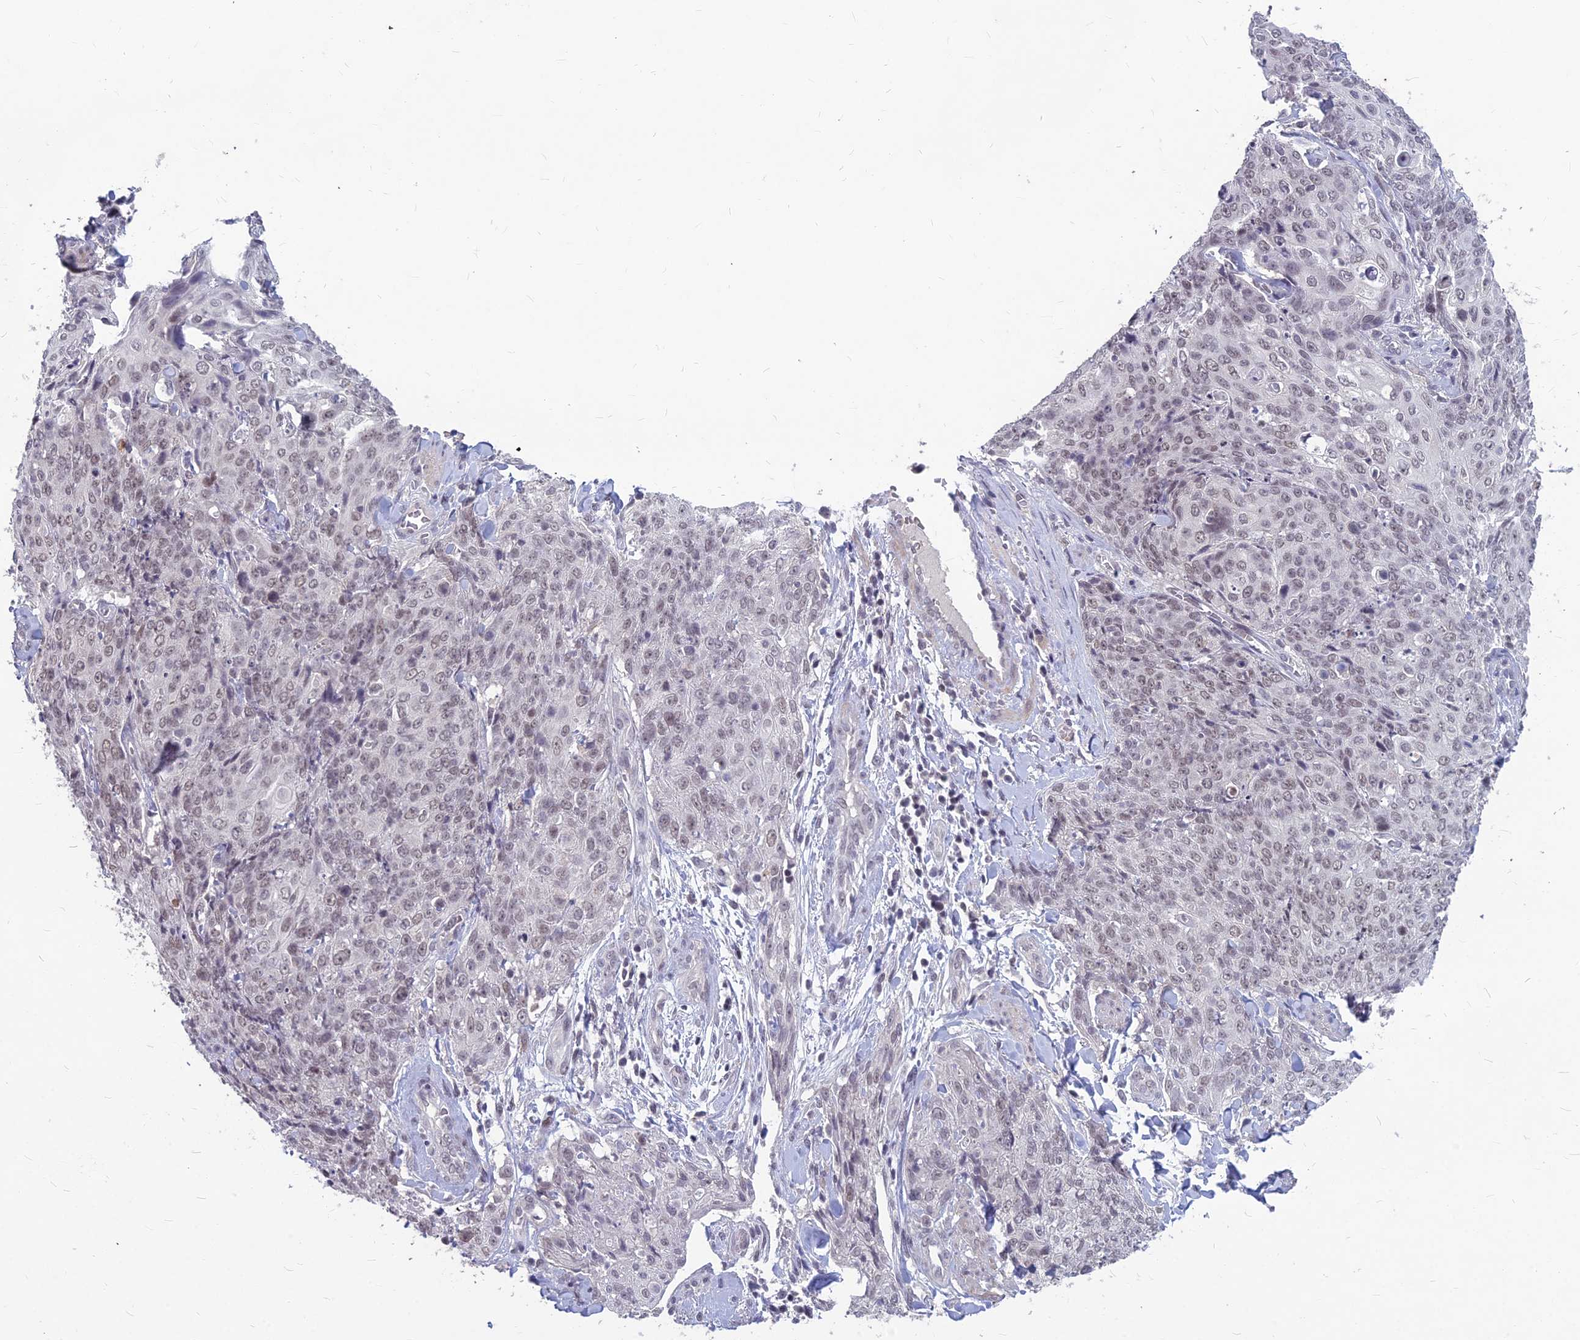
{"staining": {"intensity": "weak", "quantity": ">75%", "location": "nuclear"}, "tissue": "skin cancer", "cell_type": "Tumor cells", "image_type": "cancer", "snomed": [{"axis": "morphology", "description": "Squamous cell carcinoma, NOS"}, {"axis": "topography", "description": "Skin"}, {"axis": "topography", "description": "Vulva"}], "caption": "Skin cancer (squamous cell carcinoma) stained for a protein displays weak nuclear positivity in tumor cells.", "gene": "KAT7", "patient": {"sex": "female", "age": 85}}